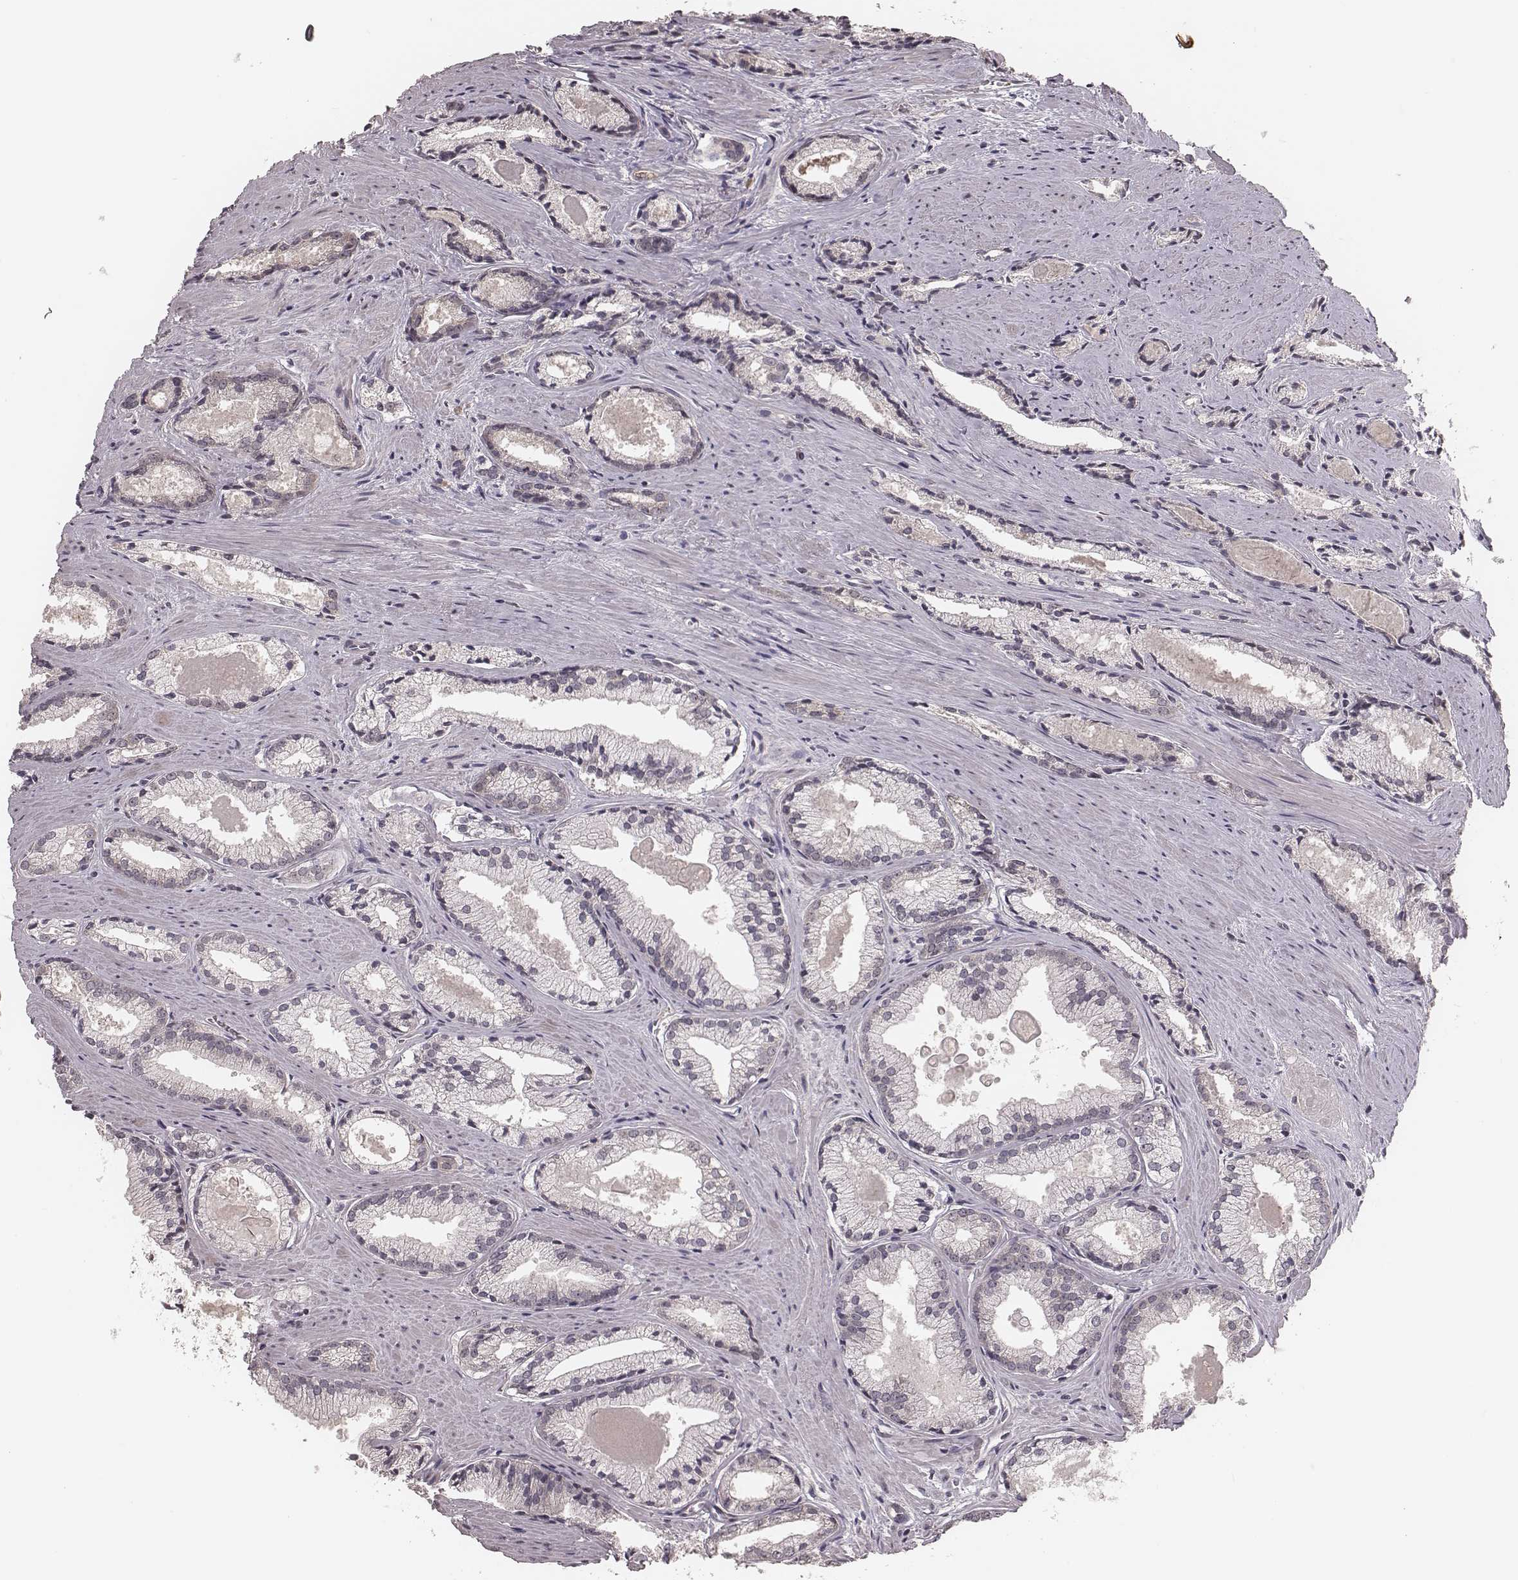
{"staining": {"intensity": "negative", "quantity": "none", "location": "none"}, "tissue": "prostate cancer", "cell_type": "Tumor cells", "image_type": "cancer", "snomed": [{"axis": "morphology", "description": "Adenocarcinoma, NOS"}, {"axis": "morphology", "description": "Adenocarcinoma, High grade"}, {"axis": "topography", "description": "Prostate"}], "caption": "Prostate adenocarcinoma (high-grade) was stained to show a protein in brown. There is no significant expression in tumor cells.", "gene": "IL5", "patient": {"sex": "male", "age": 70}}